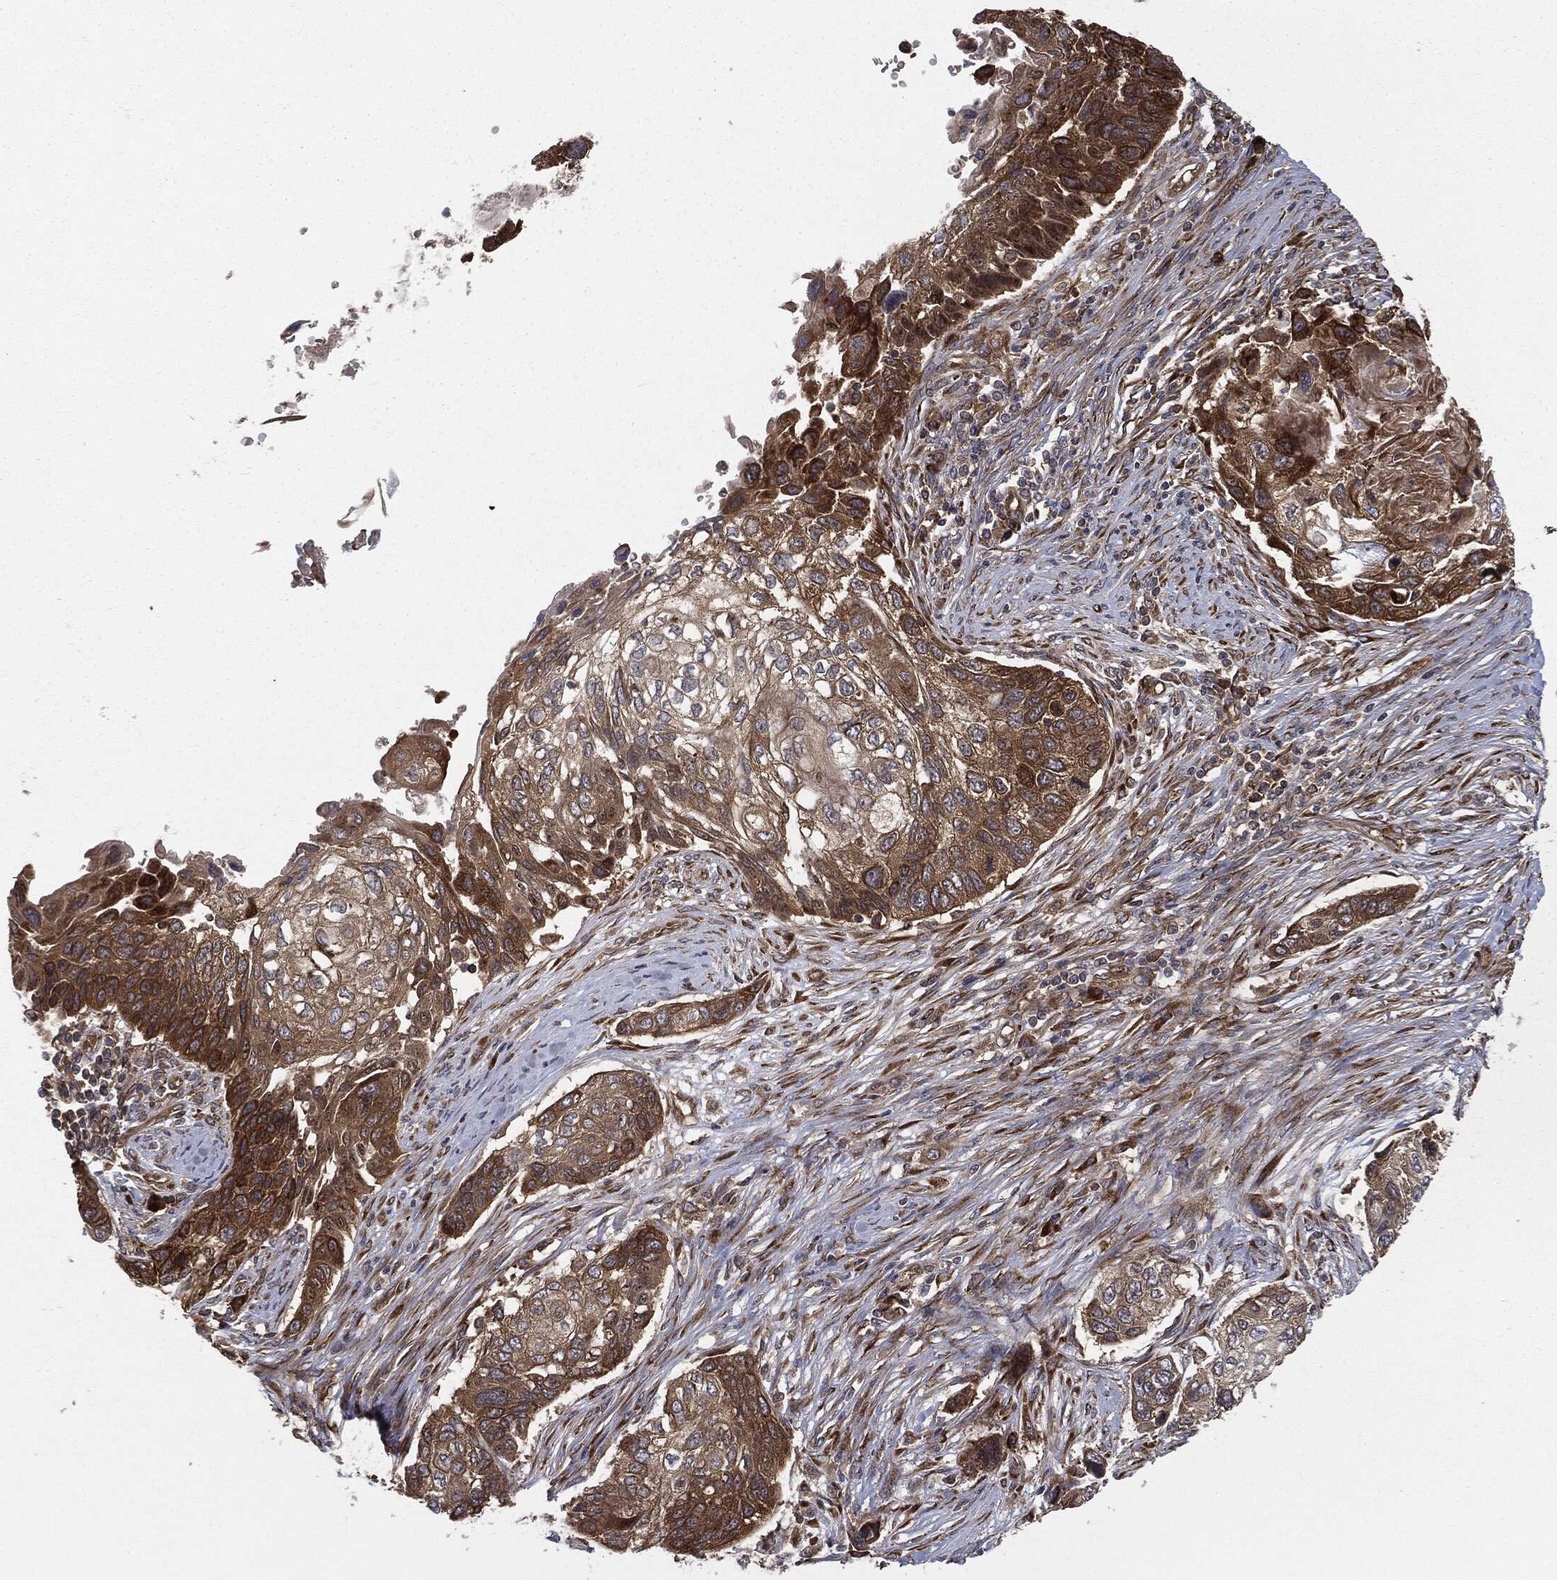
{"staining": {"intensity": "strong", "quantity": "25%-75%", "location": "cytoplasmic/membranous"}, "tissue": "lung cancer", "cell_type": "Tumor cells", "image_type": "cancer", "snomed": [{"axis": "morphology", "description": "Normal tissue, NOS"}, {"axis": "morphology", "description": "Squamous cell carcinoma, NOS"}, {"axis": "topography", "description": "Bronchus"}, {"axis": "topography", "description": "Lung"}], "caption": "A photomicrograph of human lung cancer (squamous cell carcinoma) stained for a protein reveals strong cytoplasmic/membranous brown staining in tumor cells.", "gene": "EIF2AK2", "patient": {"sex": "male", "age": 69}}